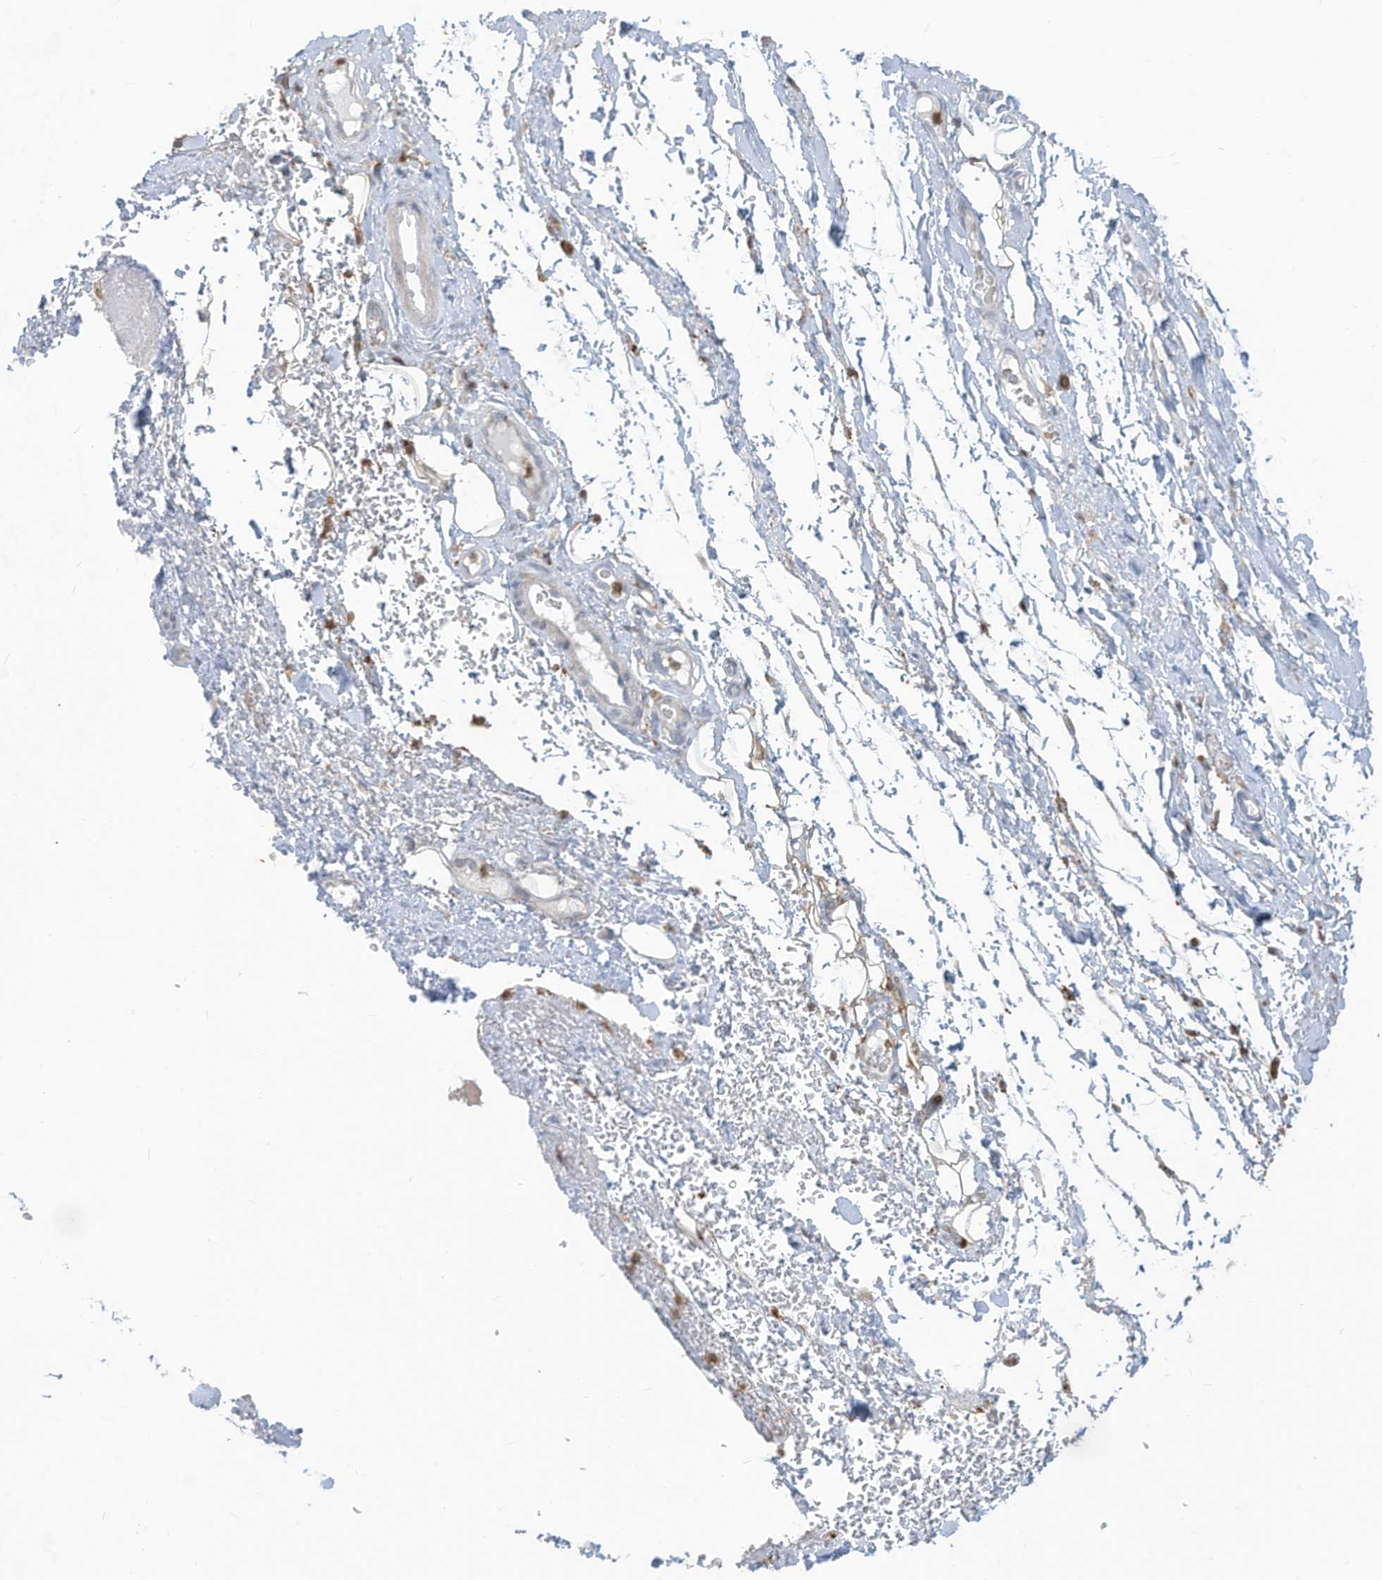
{"staining": {"intensity": "negative", "quantity": "none", "location": "none"}, "tissue": "adipose tissue", "cell_type": "Adipocytes", "image_type": "normal", "snomed": [{"axis": "morphology", "description": "Normal tissue, NOS"}, {"axis": "morphology", "description": "Adenocarcinoma, NOS"}, {"axis": "topography", "description": "Stomach, upper"}, {"axis": "topography", "description": "Peripheral nerve tissue"}], "caption": "This is a micrograph of IHC staining of normal adipose tissue, which shows no expression in adipocytes.", "gene": "NOTO", "patient": {"sex": "male", "age": 62}}